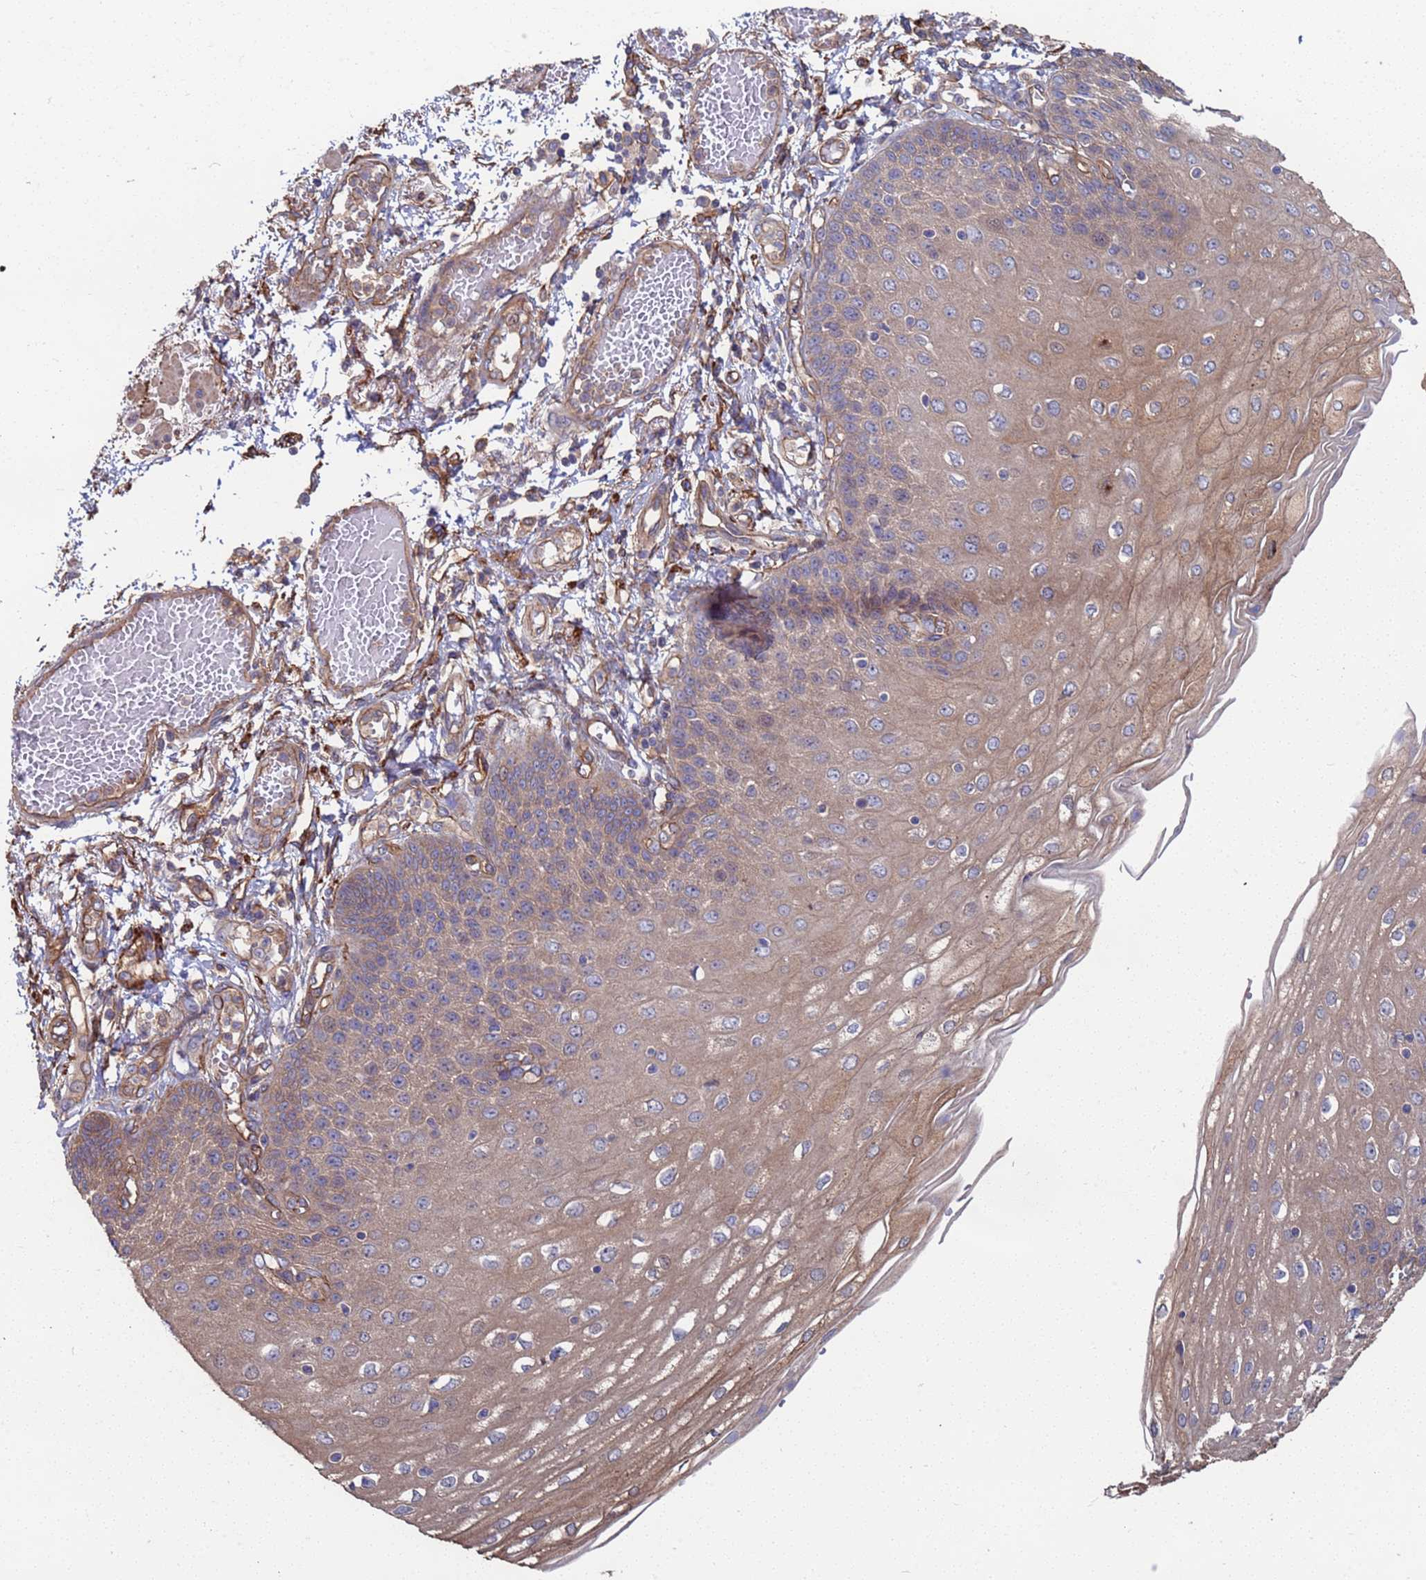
{"staining": {"intensity": "weak", "quantity": "25%-75%", "location": "cytoplasmic/membranous"}, "tissue": "esophagus", "cell_type": "Squamous epithelial cells", "image_type": "normal", "snomed": [{"axis": "morphology", "description": "Normal tissue, NOS"}, {"axis": "topography", "description": "Esophagus"}], "caption": "Protein expression by immunohistochemistry (IHC) exhibits weak cytoplasmic/membranous expression in approximately 25%-75% of squamous epithelial cells in unremarkable esophagus.", "gene": "NDUFAF6", "patient": {"sex": "male", "age": 81}}